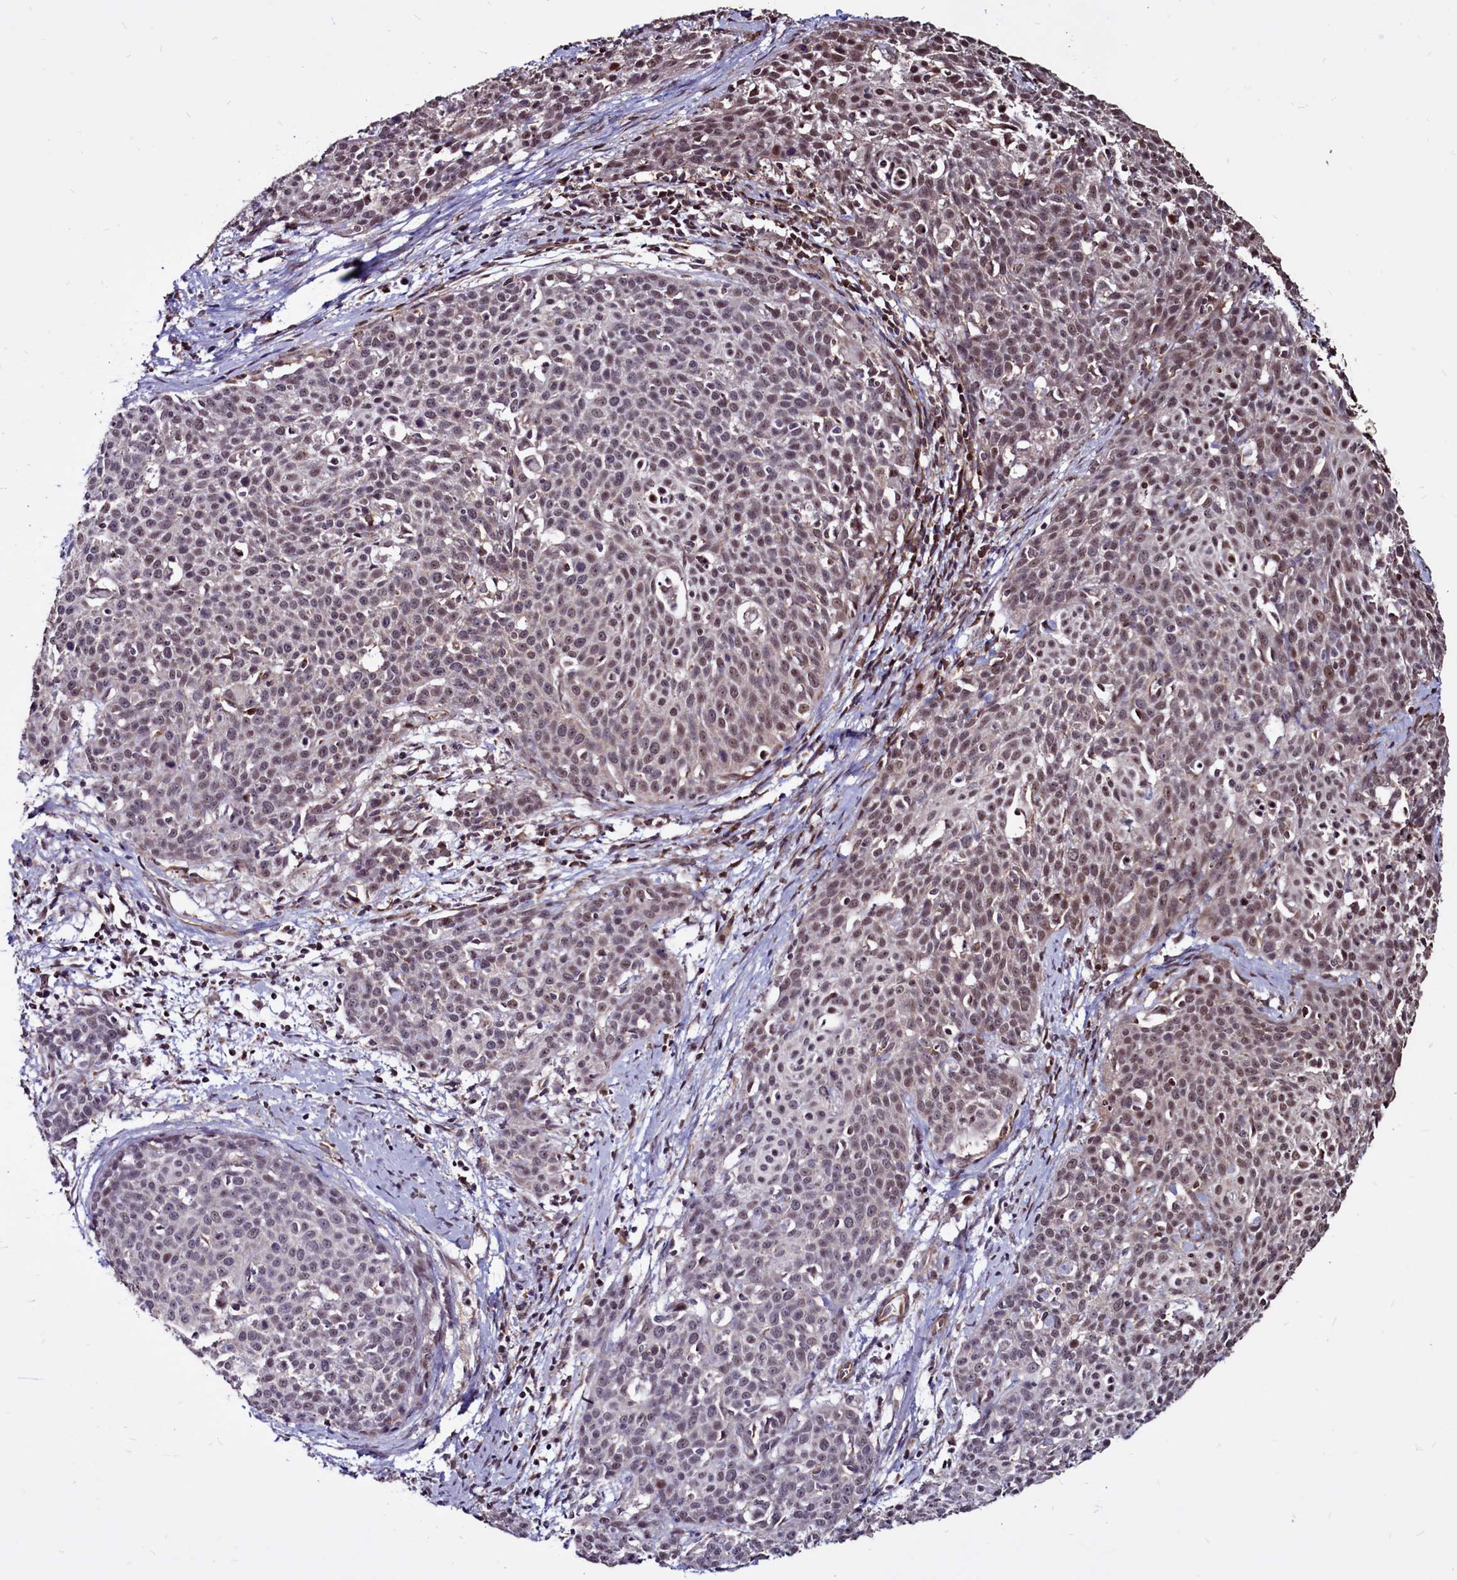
{"staining": {"intensity": "moderate", "quantity": "25%-75%", "location": "nuclear"}, "tissue": "cervical cancer", "cell_type": "Tumor cells", "image_type": "cancer", "snomed": [{"axis": "morphology", "description": "Squamous cell carcinoma, NOS"}, {"axis": "topography", "description": "Cervix"}], "caption": "Protein expression analysis of squamous cell carcinoma (cervical) demonstrates moderate nuclear positivity in about 25%-75% of tumor cells.", "gene": "CLK3", "patient": {"sex": "female", "age": 38}}